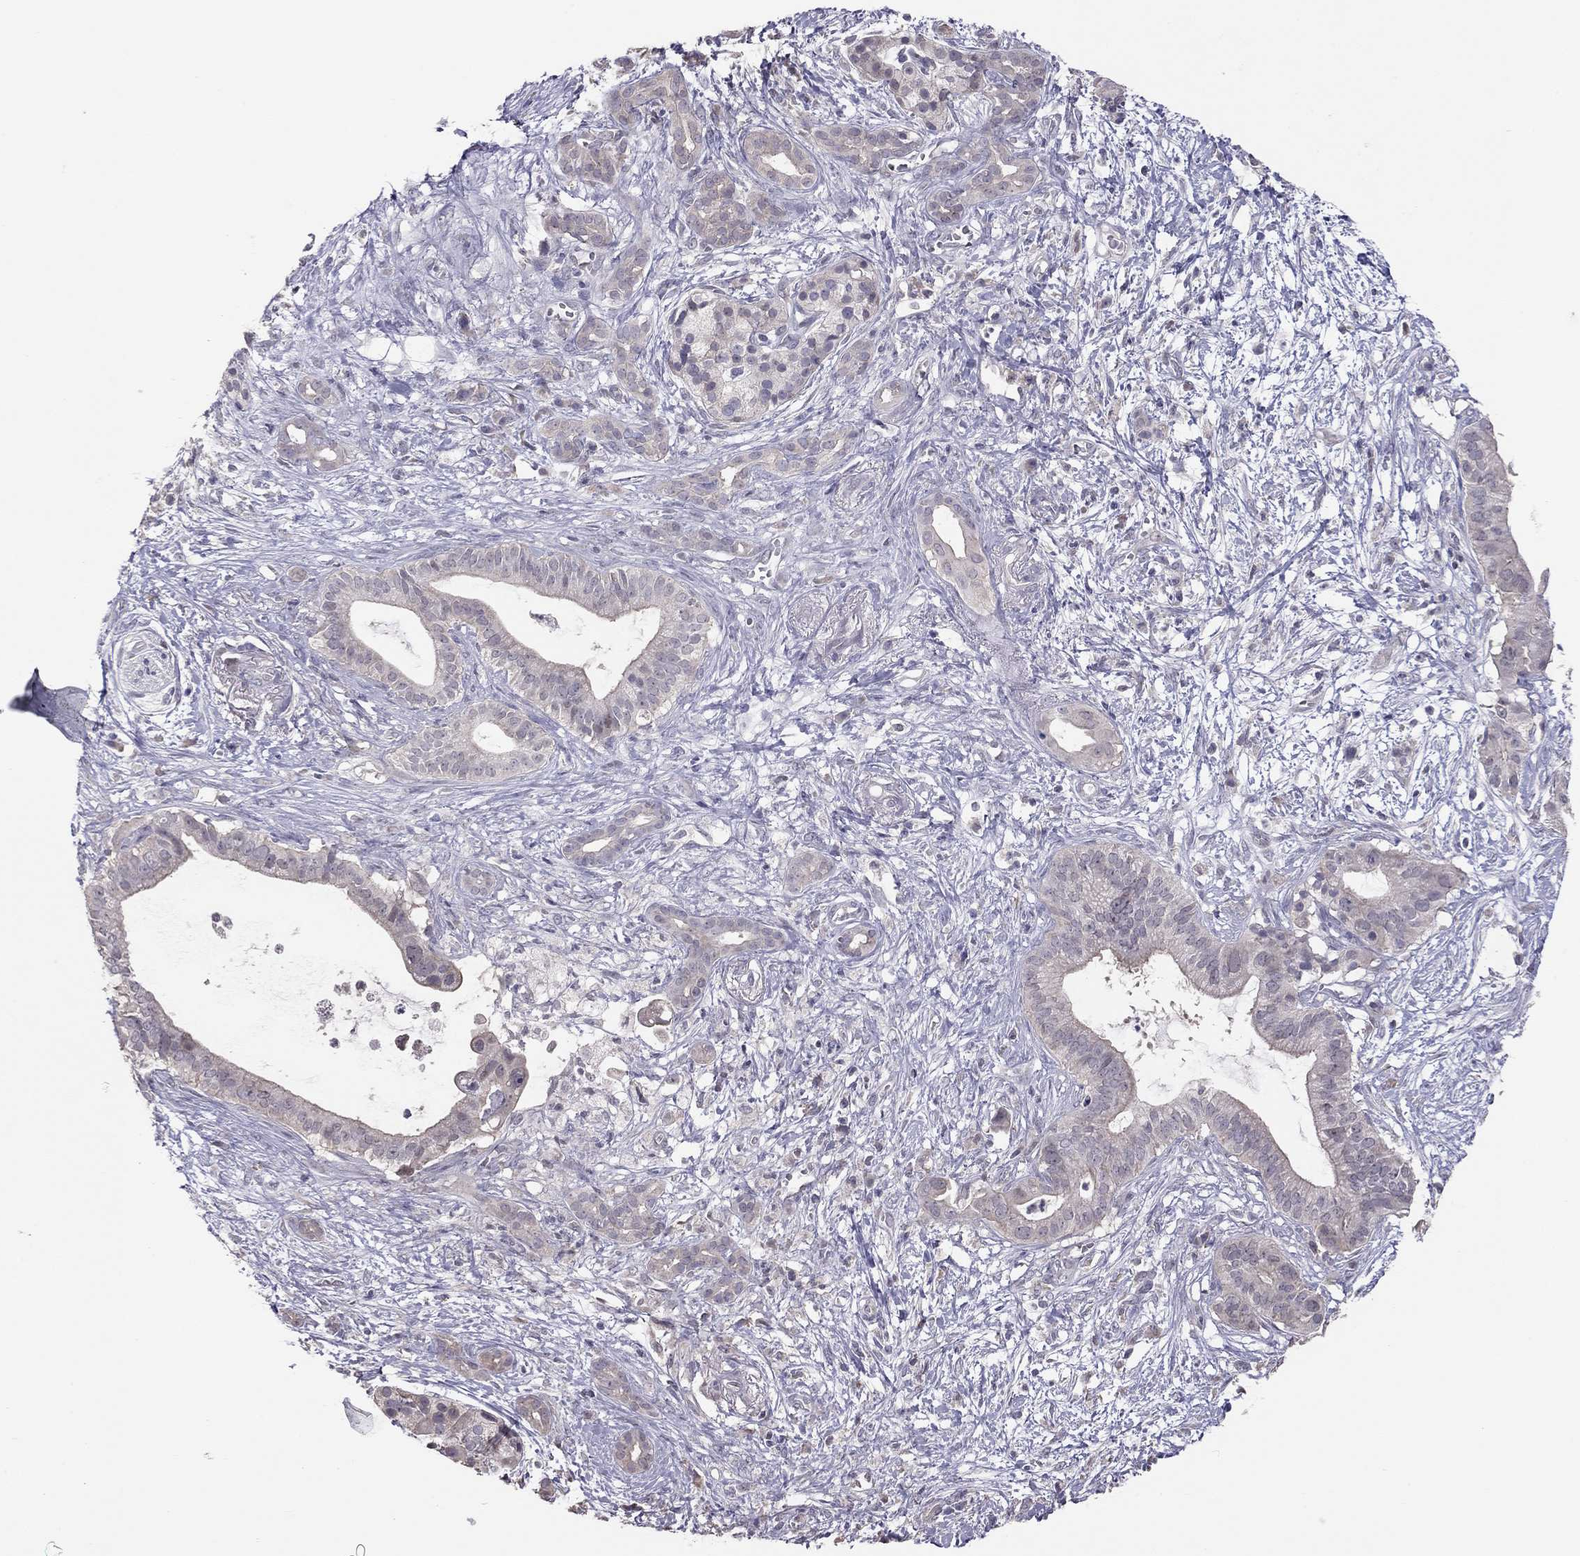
{"staining": {"intensity": "negative", "quantity": "none", "location": "none"}, "tissue": "pancreatic cancer", "cell_type": "Tumor cells", "image_type": "cancer", "snomed": [{"axis": "morphology", "description": "Adenocarcinoma, NOS"}, {"axis": "topography", "description": "Pancreas"}], "caption": "Photomicrograph shows no significant protein staining in tumor cells of pancreatic cancer (adenocarcinoma). Nuclei are stained in blue.", "gene": "HSF2BP", "patient": {"sex": "male", "age": 61}}